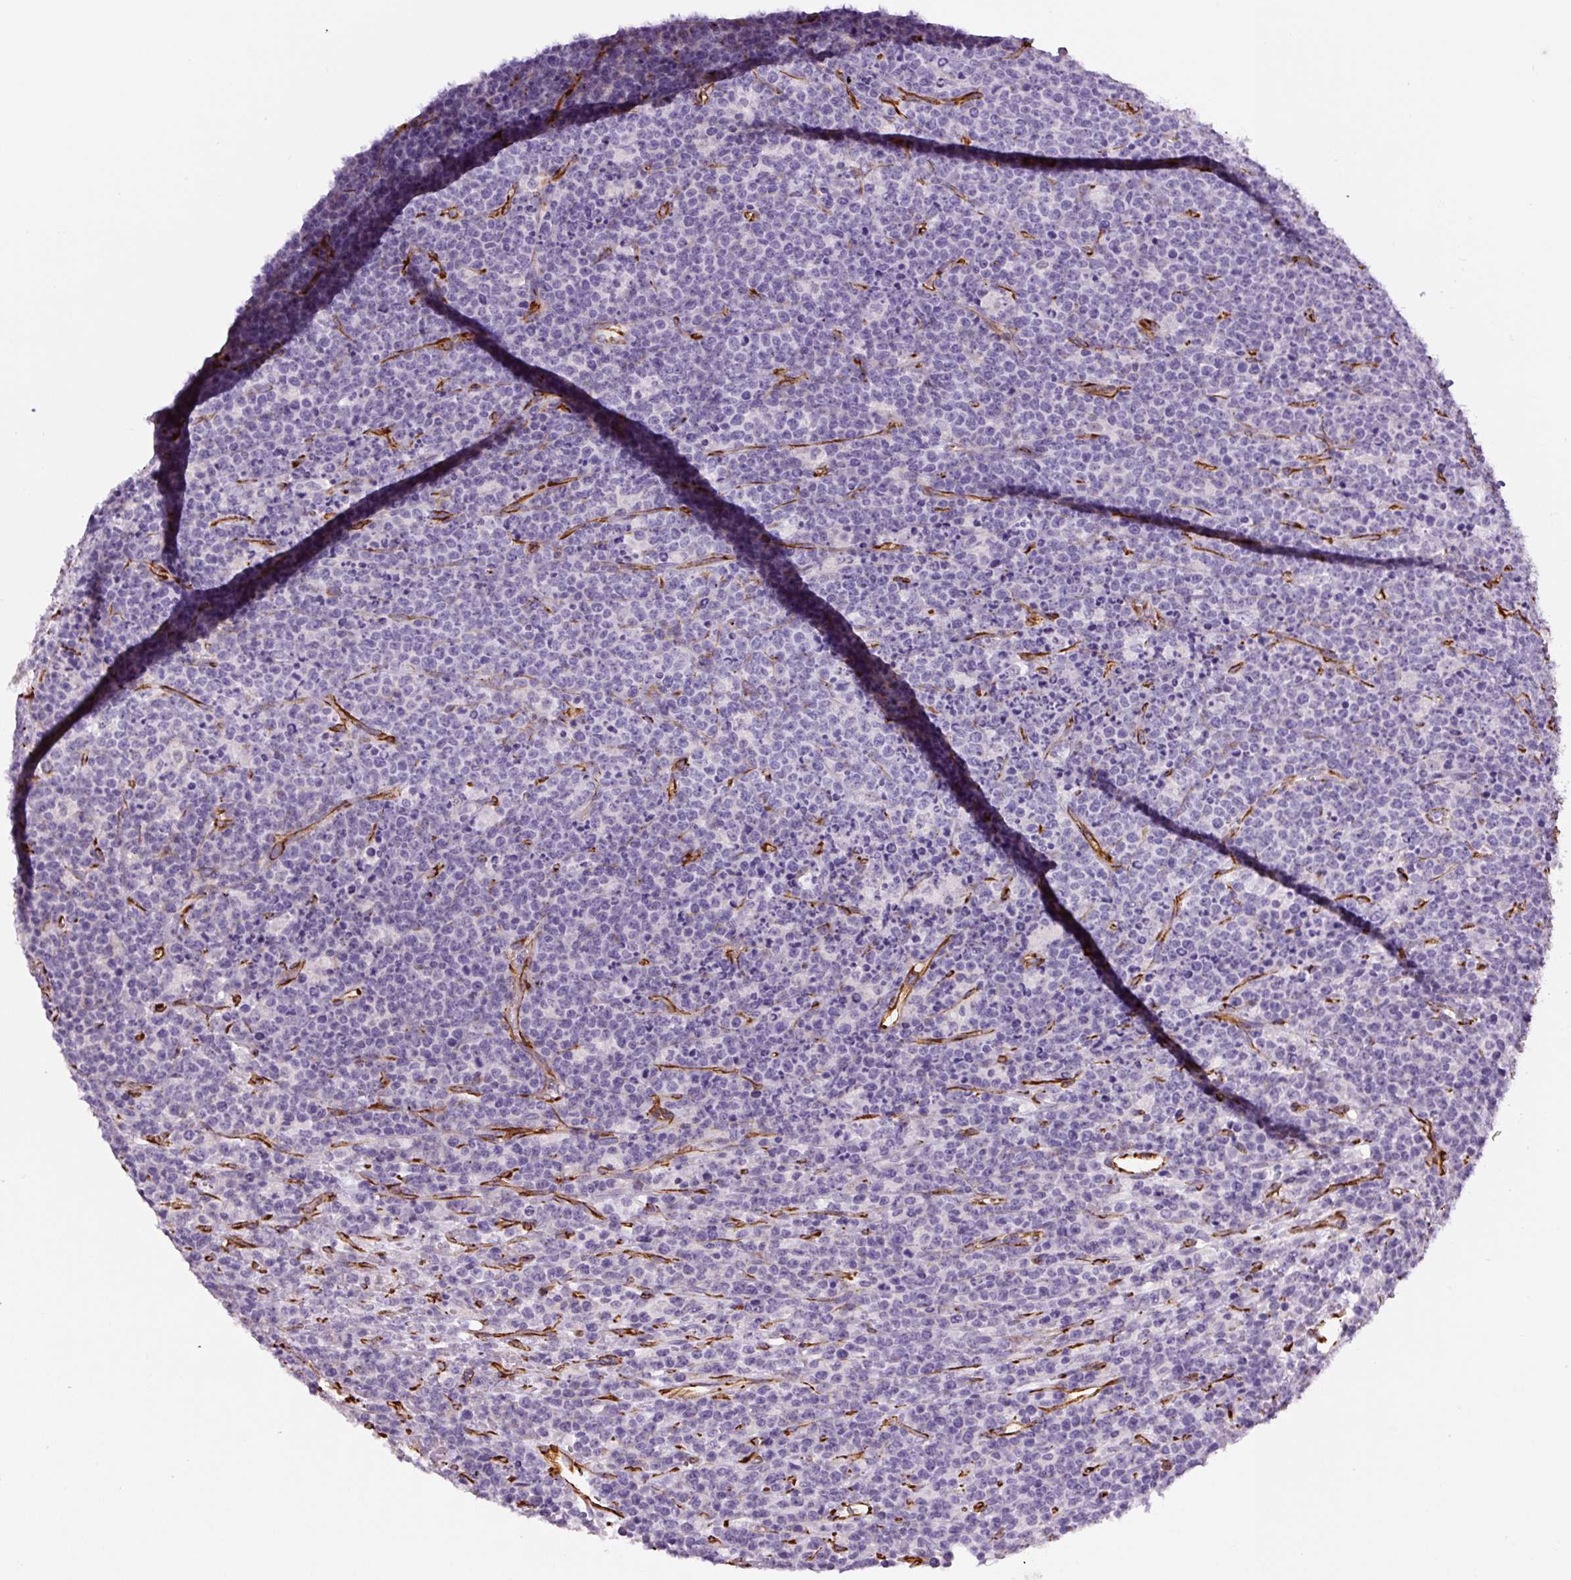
{"staining": {"intensity": "negative", "quantity": "none", "location": "none"}, "tissue": "lymphoma", "cell_type": "Tumor cells", "image_type": "cancer", "snomed": [{"axis": "morphology", "description": "Malignant lymphoma, non-Hodgkin's type, High grade"}, {"axis": "topography", "description": "Ovary"}], "caption": "The image demonstrates no staining of tumor cells in lymphoma.", "gene": "NES", "patient": {"sex": "female", "age": 56}}